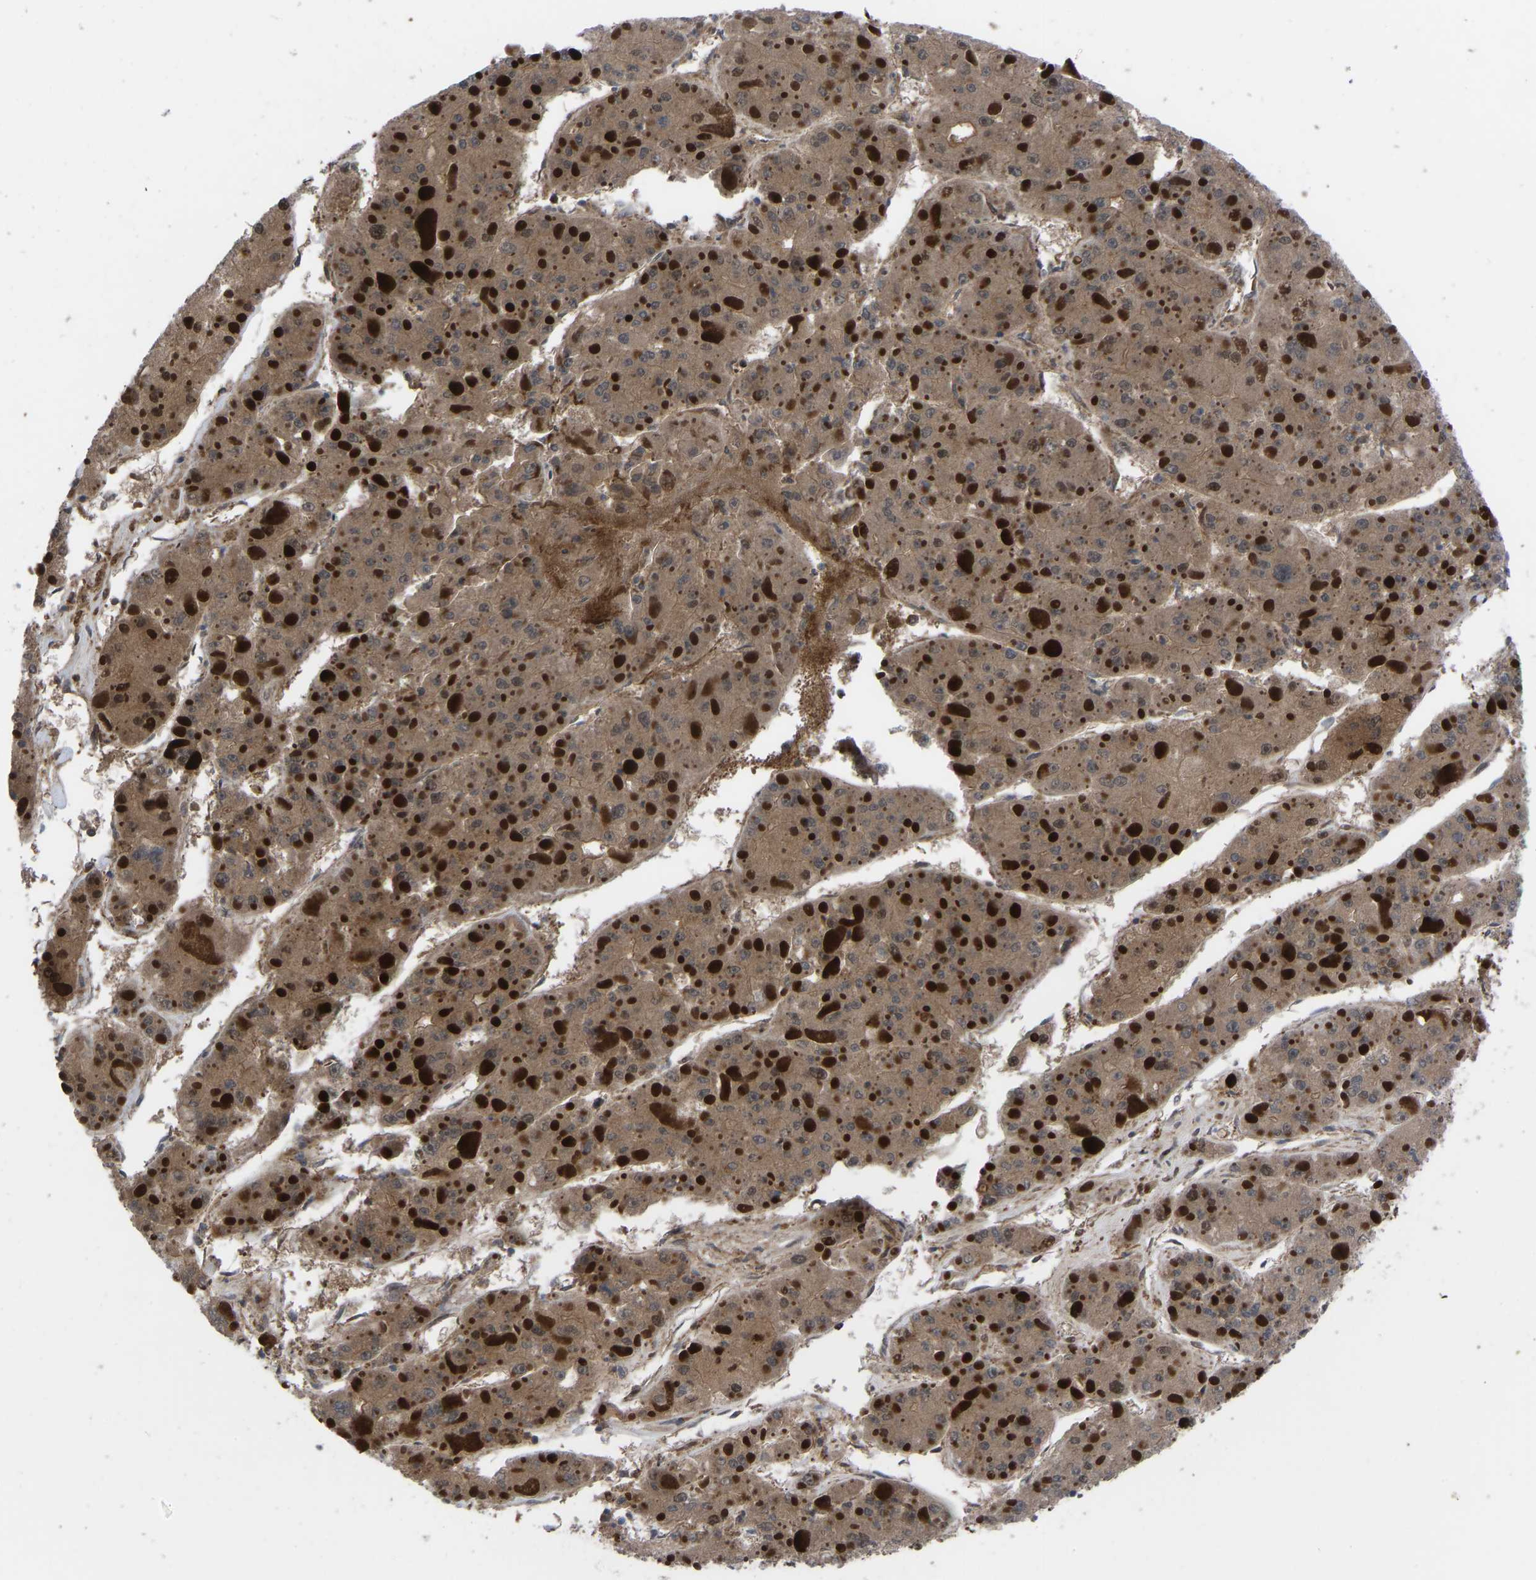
{"staining": {"intensity": "moderate", "quantity": ">75%", "location": "cytoplasmic/membranous,nuclear"}, "tissue": "liver cancer", "cell_type": "Tumor cells", "image_type": "cancer", "snomed": [{"axis": "morphology", "description": "Carcinoma, Hepatocellular, NOS"}, {"axis": "topography", "description": "Liver"}], "caption": "Immunohistochemistry (DAB (3,3'-diaminobenzidine)) staining of human liver cancer displays moderate cytoplasmic/membranous and nuclear protein staining in about >75% of tumor cells. (IHC, brightfield microscopy, high magnification).", "gene": "CYP7B1", "patient": {"sex": "female", "age": 73}}